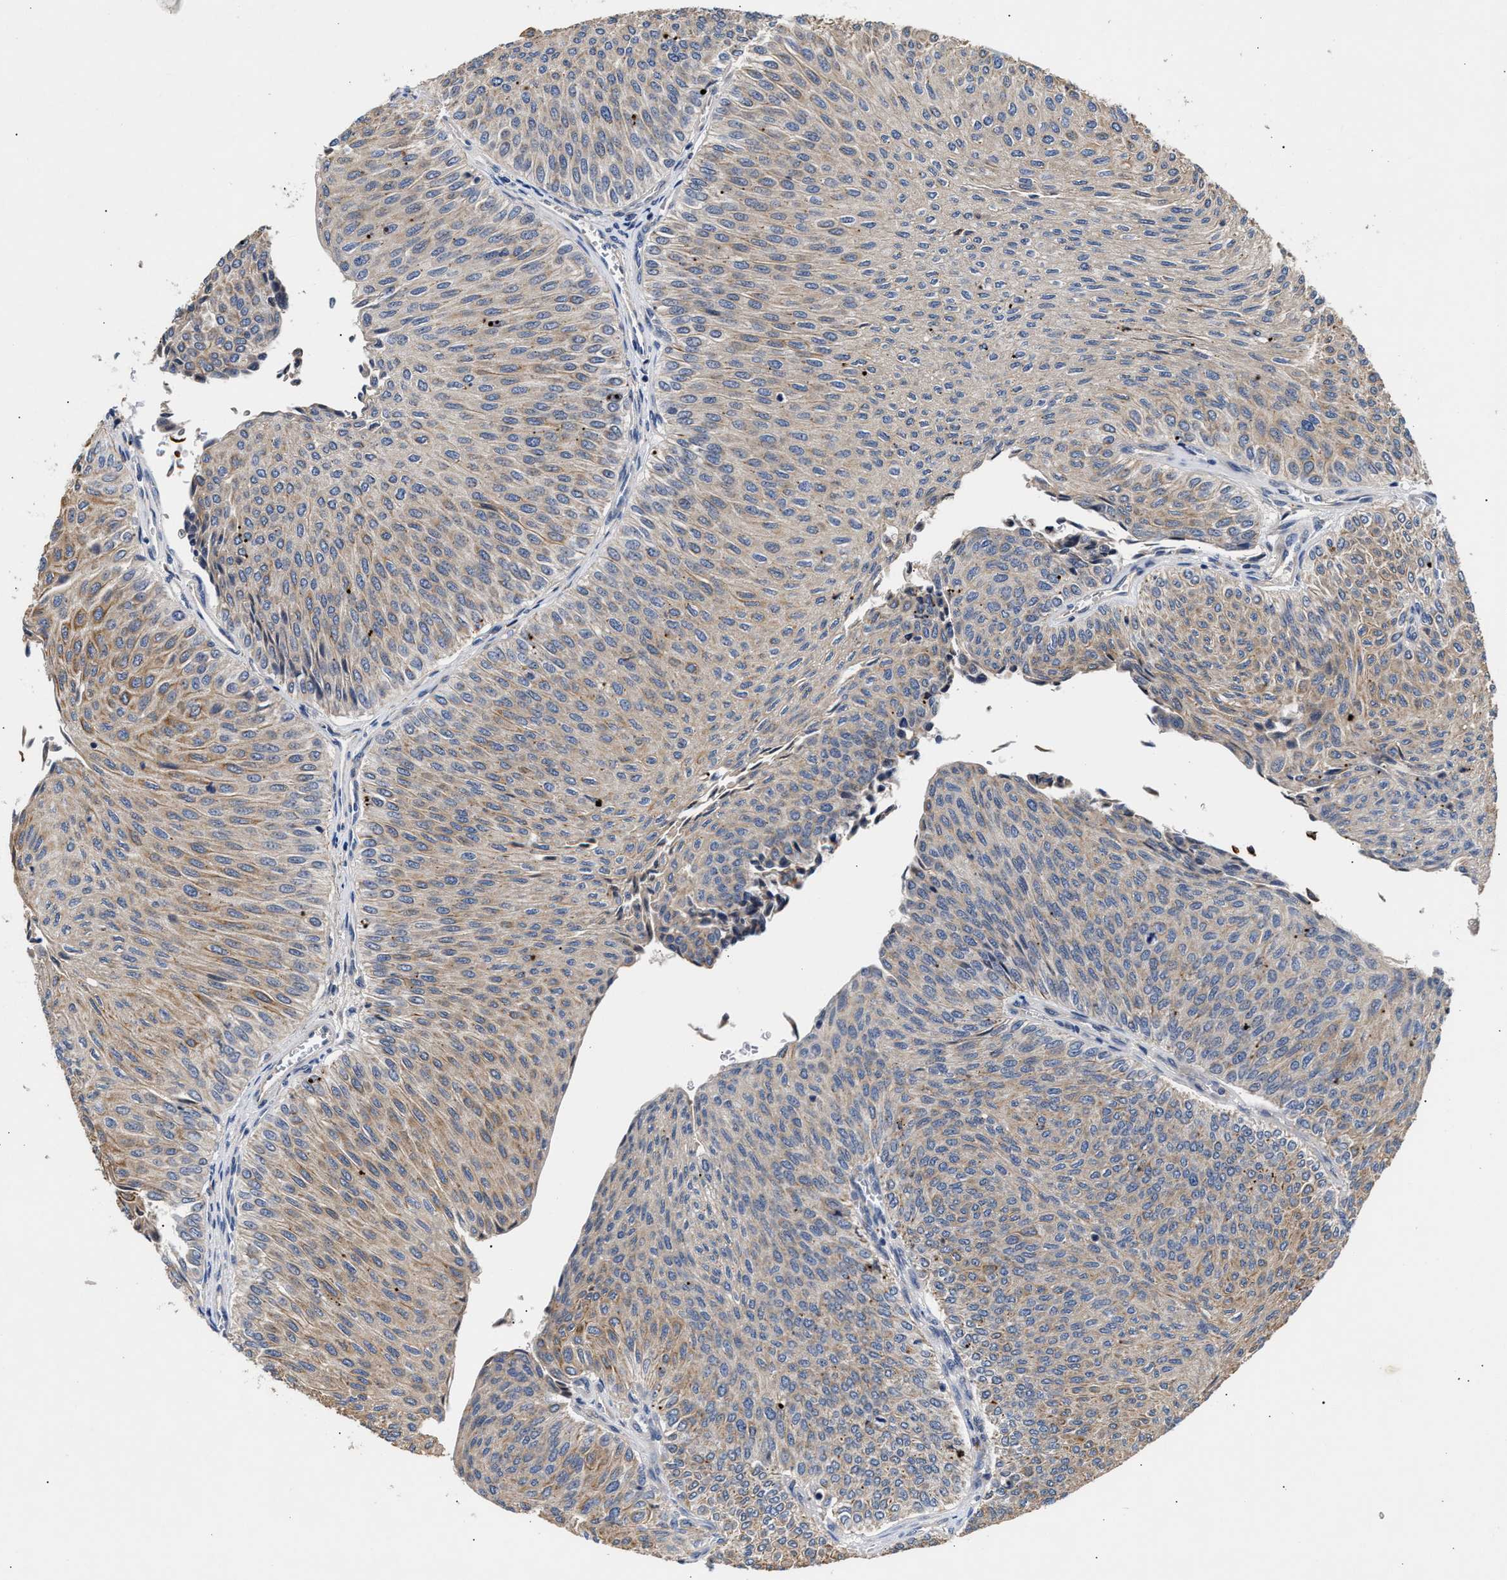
{"staining": {"intensity": "moderate", "quantity": "<25%", "location": "cytoplasmic/membranous"}, "tissue": "urothelial cancer", "cell_type": "Tumor cells", "image_type": "cancer", "snomed": [{"axis": "morphology", "description": "Urothelial carcinoma, Low grade"}, {"axis": "topography", "description": "Urinary bladder"}], "caption": "This is a micrograph of IHC staining of urothelial carcinoma (low-grade), which shows moderate positivity in the cytoplasmic/membranous of tumor cells.", "gene": "CCDC146", "patient": {"sex": "male", "age": 78}}